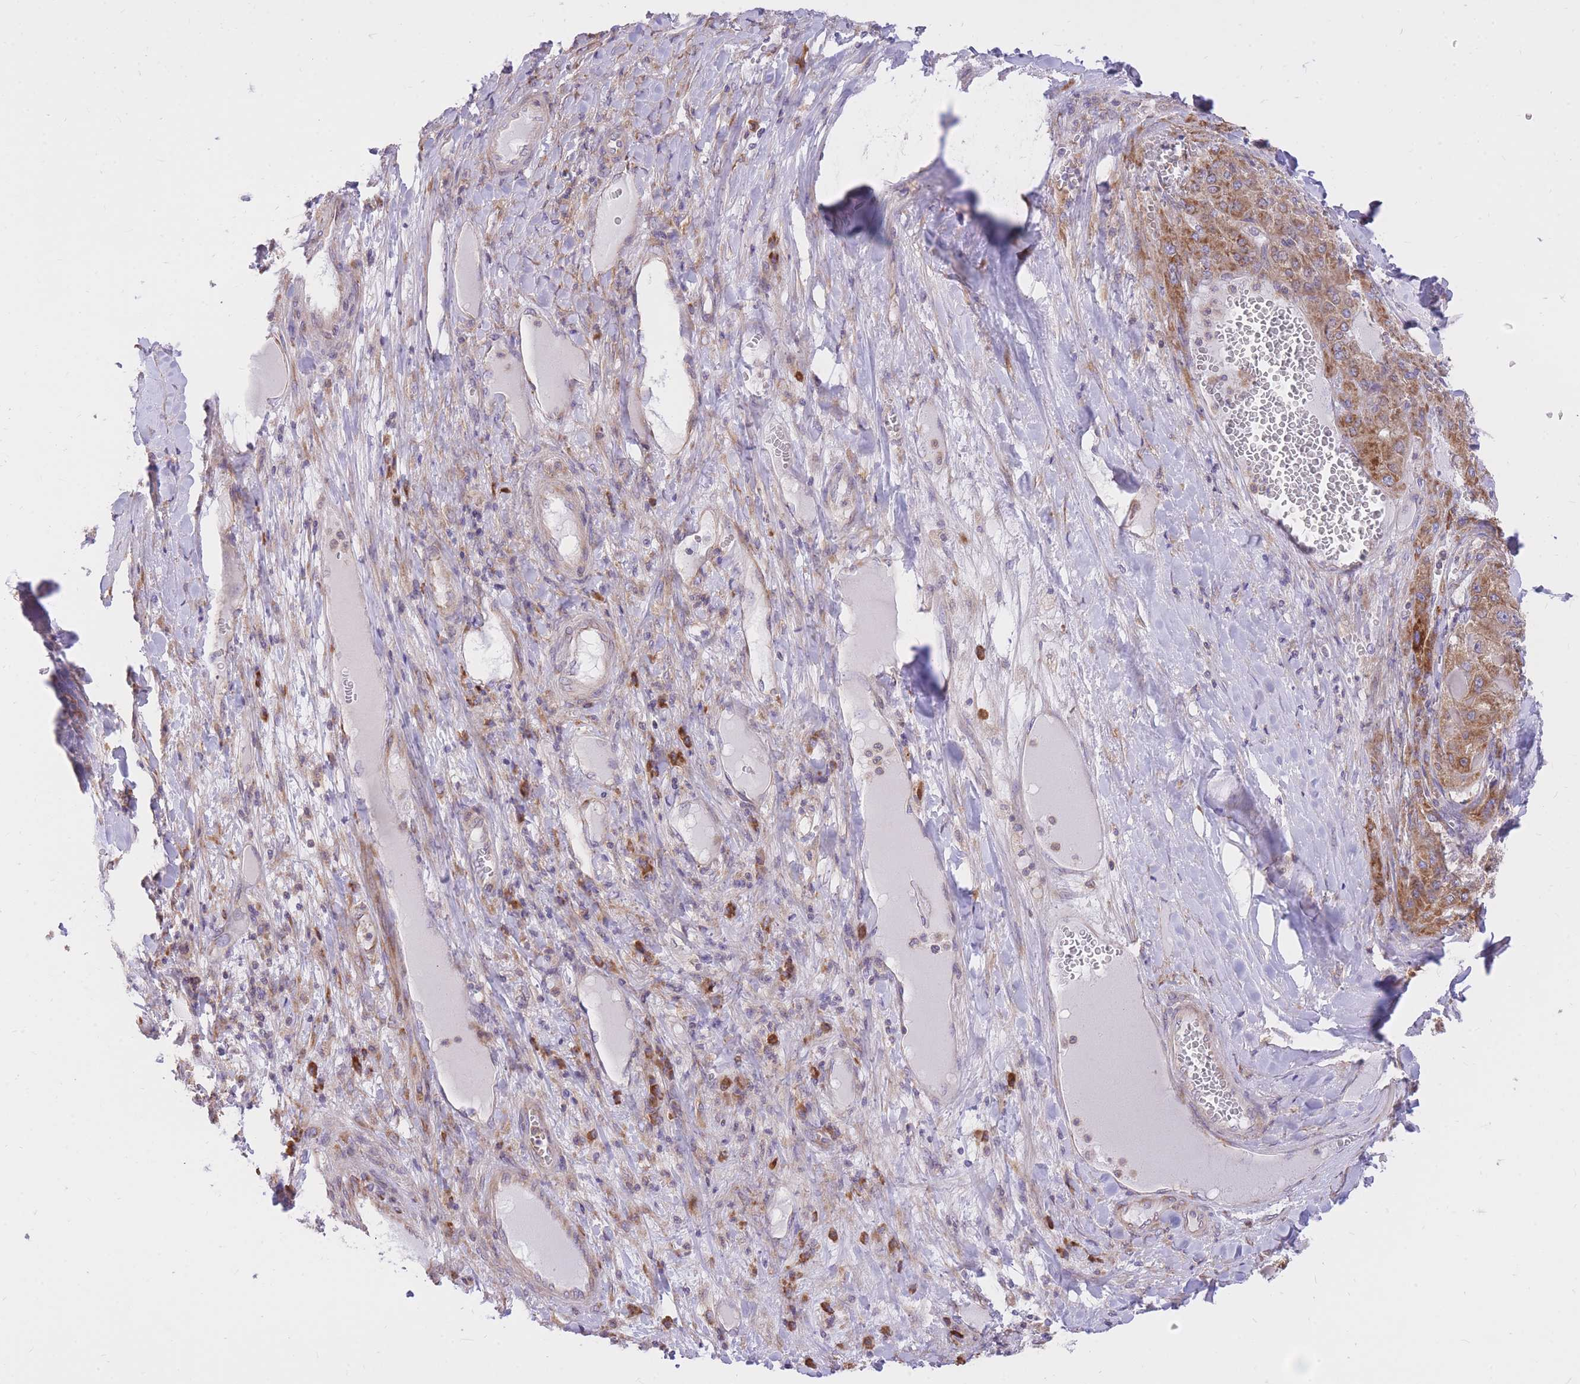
{"staining": {"intensity": "moderate", "quantity": ">75%", "location": "cytoplasmic/membranous"}, "tissue": "liver cancer", "cell_type": "Tumor cells", "image_type": "cancer", "snomed": [{"axis": "morphology", "description": "Carcinoma, Hepatocellular, NOS"}, {"axis": "topography", "description": "Liver"}], "caption": "Liver cancer stained for a protein (brown) shows moderate cytoplasmic/membranous positive expression in approximately >75% of tumor cells.", "gene": "GBP7", "patient": {"sex": "female", "age": 73}}